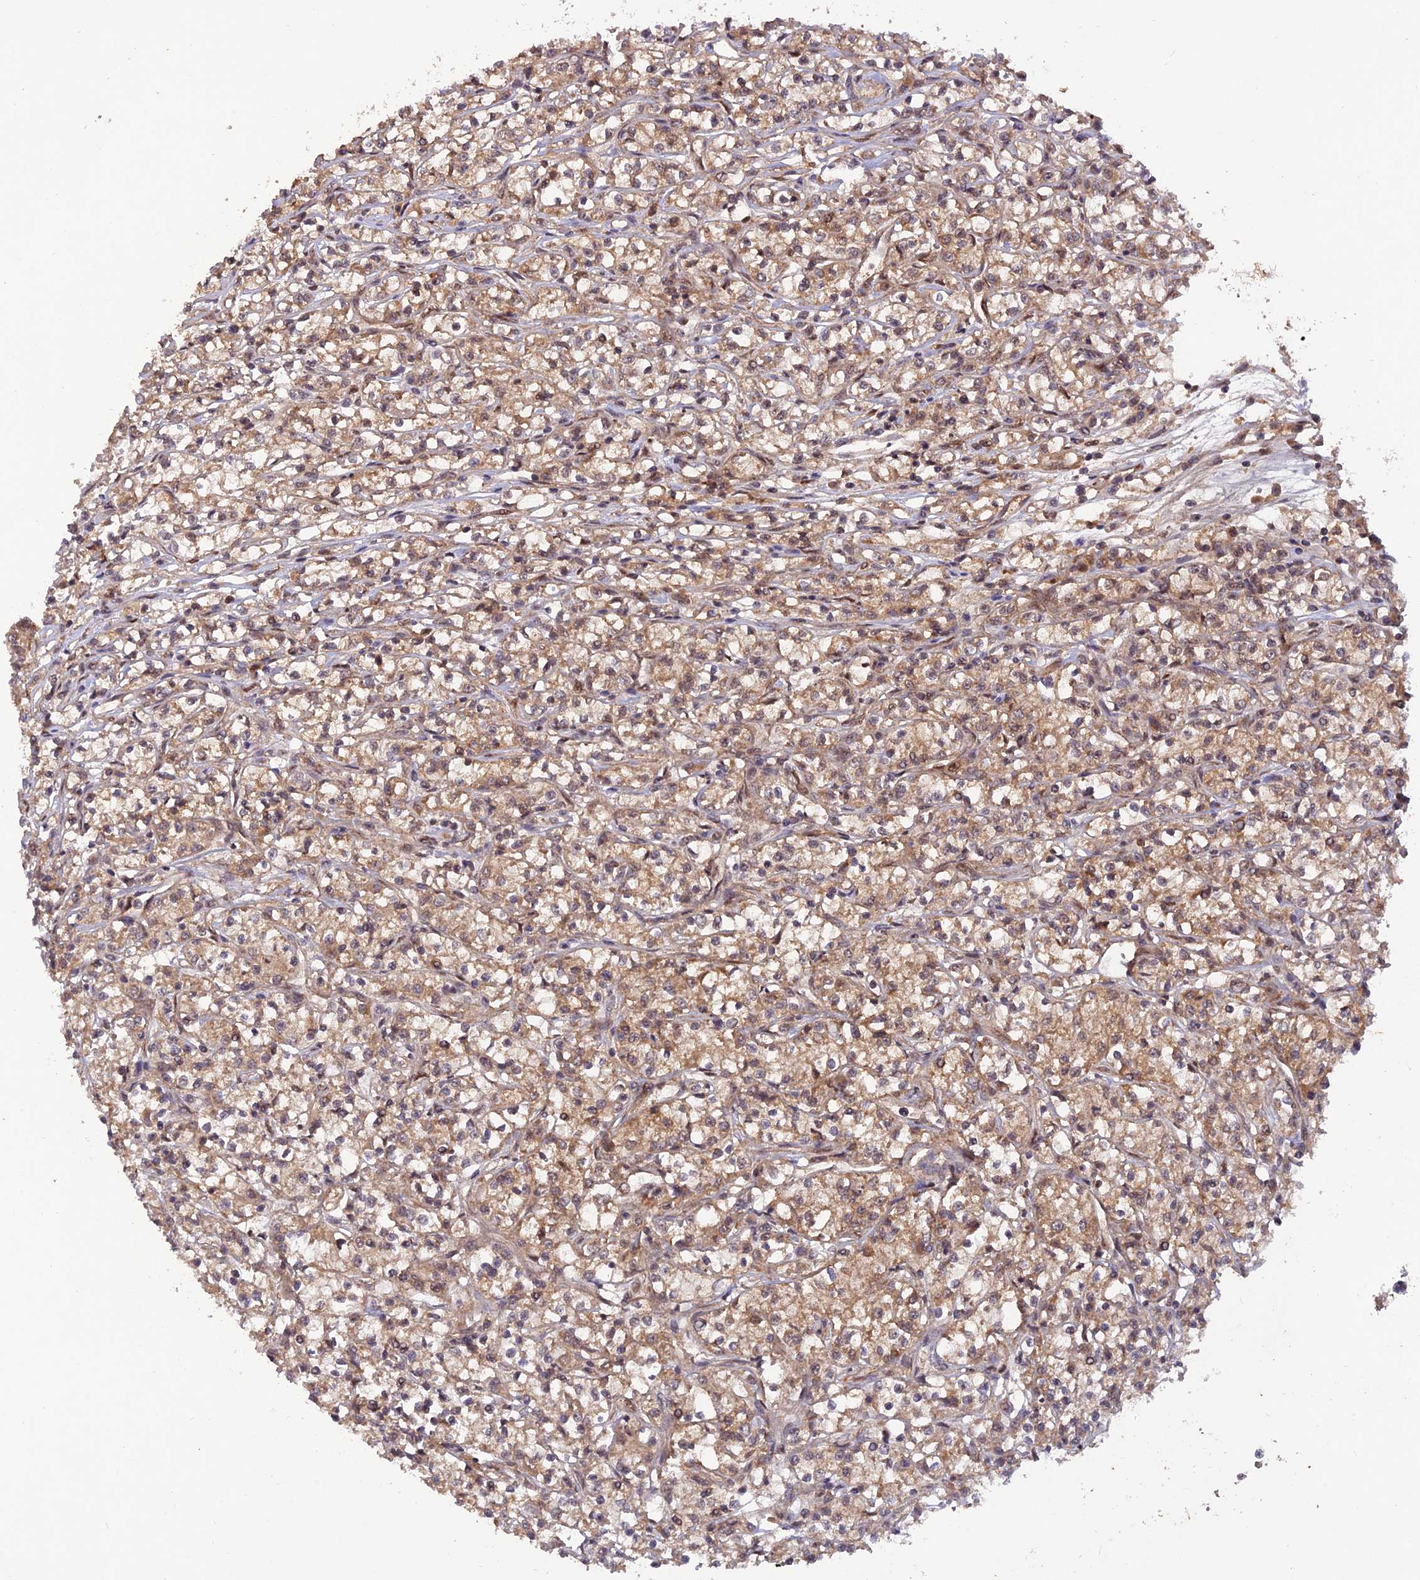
{"staining": {"intensity": "moderate", "quantity": ">75%", "location": "cytoplasmic/membranous,nuclear"}, "tissue": "renal cancer", "cell_type": "Tumor cells", "image_type": "cancer", "snomed": [{"axis": "morphology", "description": "Adenocarcinoma, NOS"}, {"axis": "topography", "description": "Kidney"}], "caption": "A high-resolution histopathology image shows immunohistochemistry (IHC) staining of renal adenocarcinoma, which demonstrates moderate cytoplasmic/membranous and nuclear positivity in approximately >75% of tumor cells.", "gene": "REV1", "patient": {"sex": "female", "age": 59}}